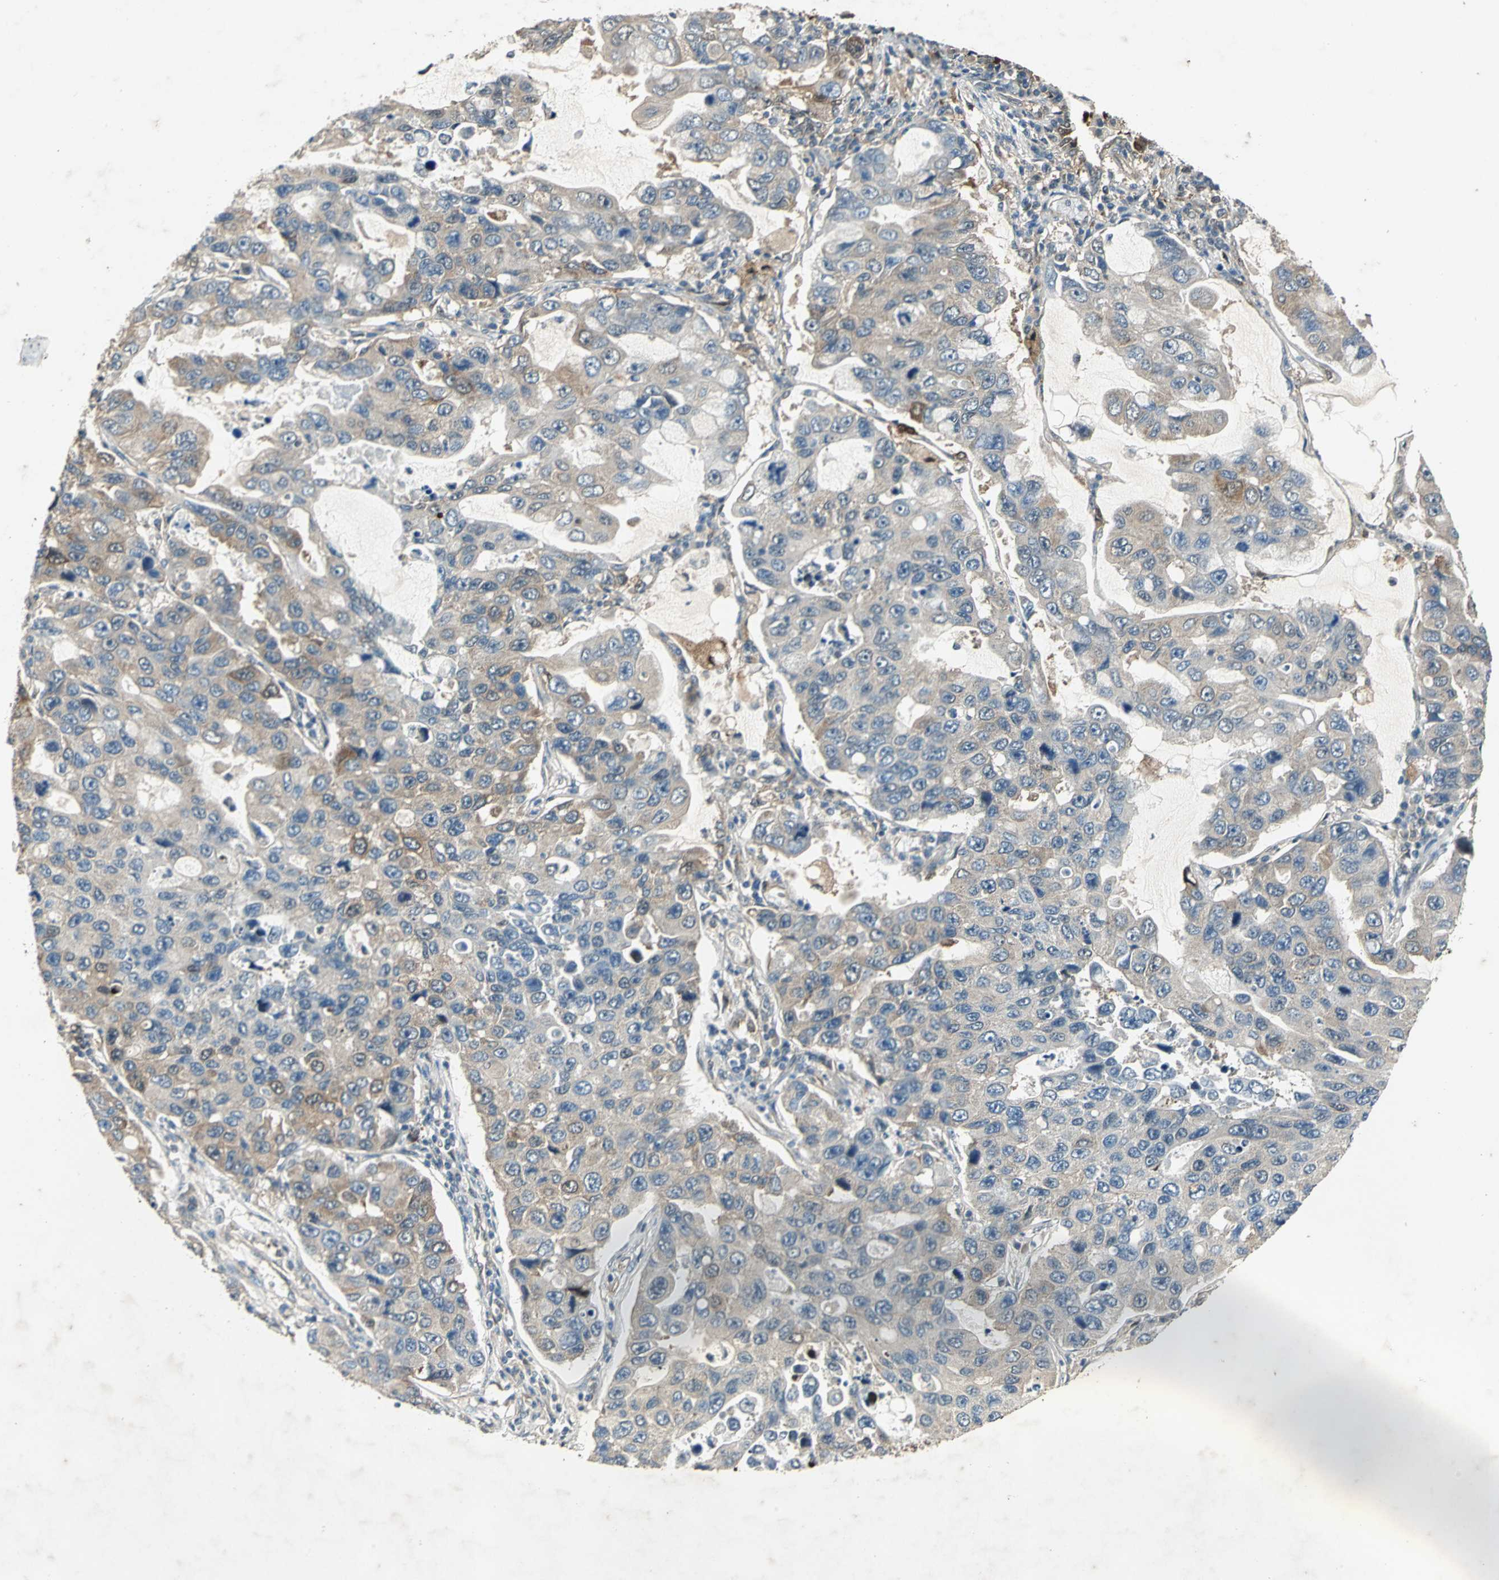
{"staining": {"intensity": "weak", "quantity": ">75%", "location": "cytoplasmic/membranous"}, "tissue": "lung cancer", "cell_type": "Tumor cells", "image_type": "cancer", "snomed": [{"axis": "morphology", "description": "Adenocarcinoma, NOS"}, {"axis": "topography", "description": "Lung"}], "caption": "This image displays lung adenocarcinoma stained with immunohistochemistry to label a protein in brown. The cytoplasmic/membranous of tumor cells show weak positivity for the protein. Nuclei are counter-stained blue.", "gene": "RRM2B", "patient": {"sex": "male", "age": 64}}